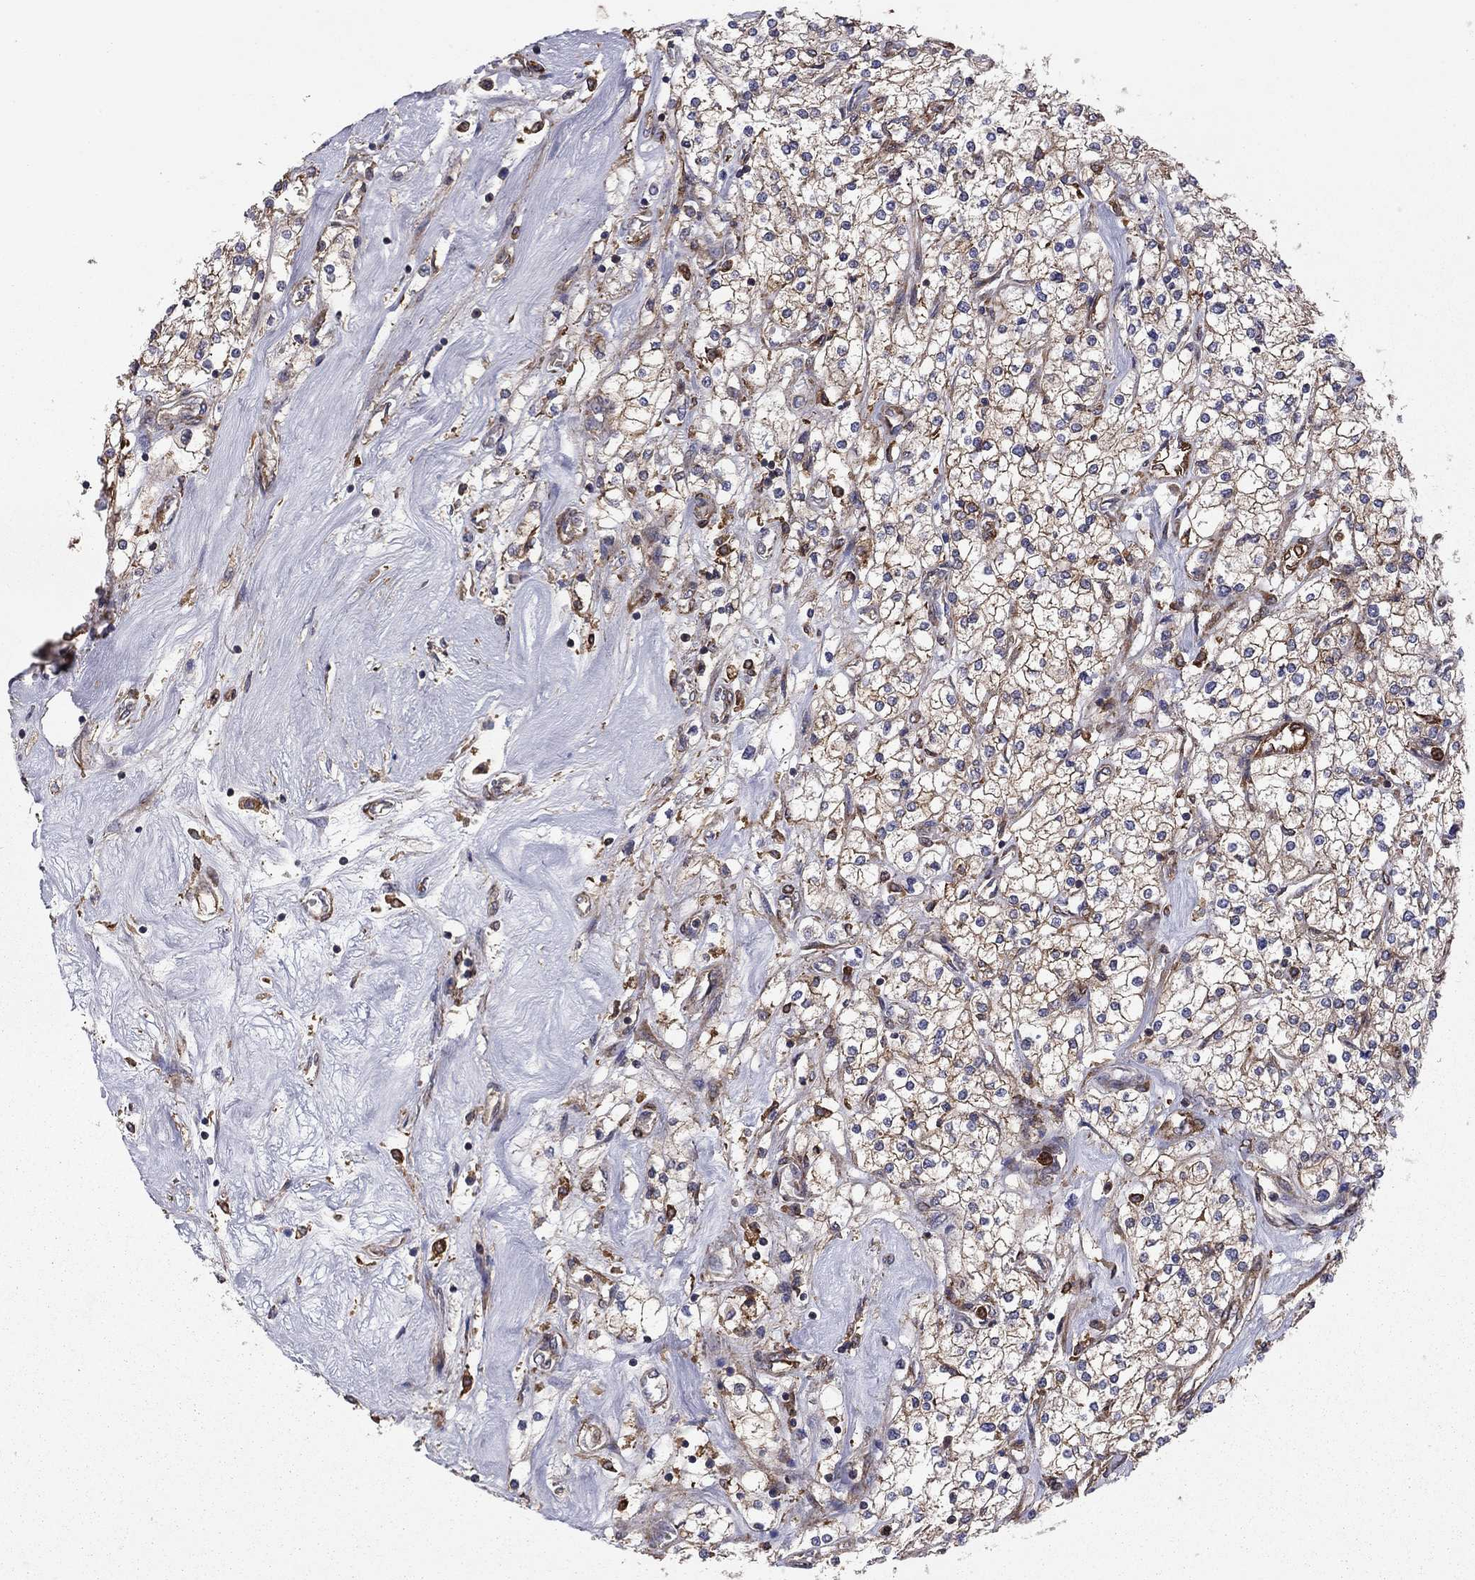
{"staining": {"intensity": "moderate", "quantity": "25%-75%", "location": "cytoplasmic/membranous"}, "tissue": "renal cancer", "cell_type": "Tumor cells", "image_type": "cancer", "snomed": [{"axis": "morphology", "description": "Adenocarcinoma, NOS"}, {"axis": "topography", "description": "Kidney"}], "caption": "This is an image of IHC staining of adenocarcinoma (renal), which shows moderate positivity in the cytoplasmic/membranous of tumor cells.", "gene": "EHBP1L1", "patient": {"sex": "male", "age": 80}}